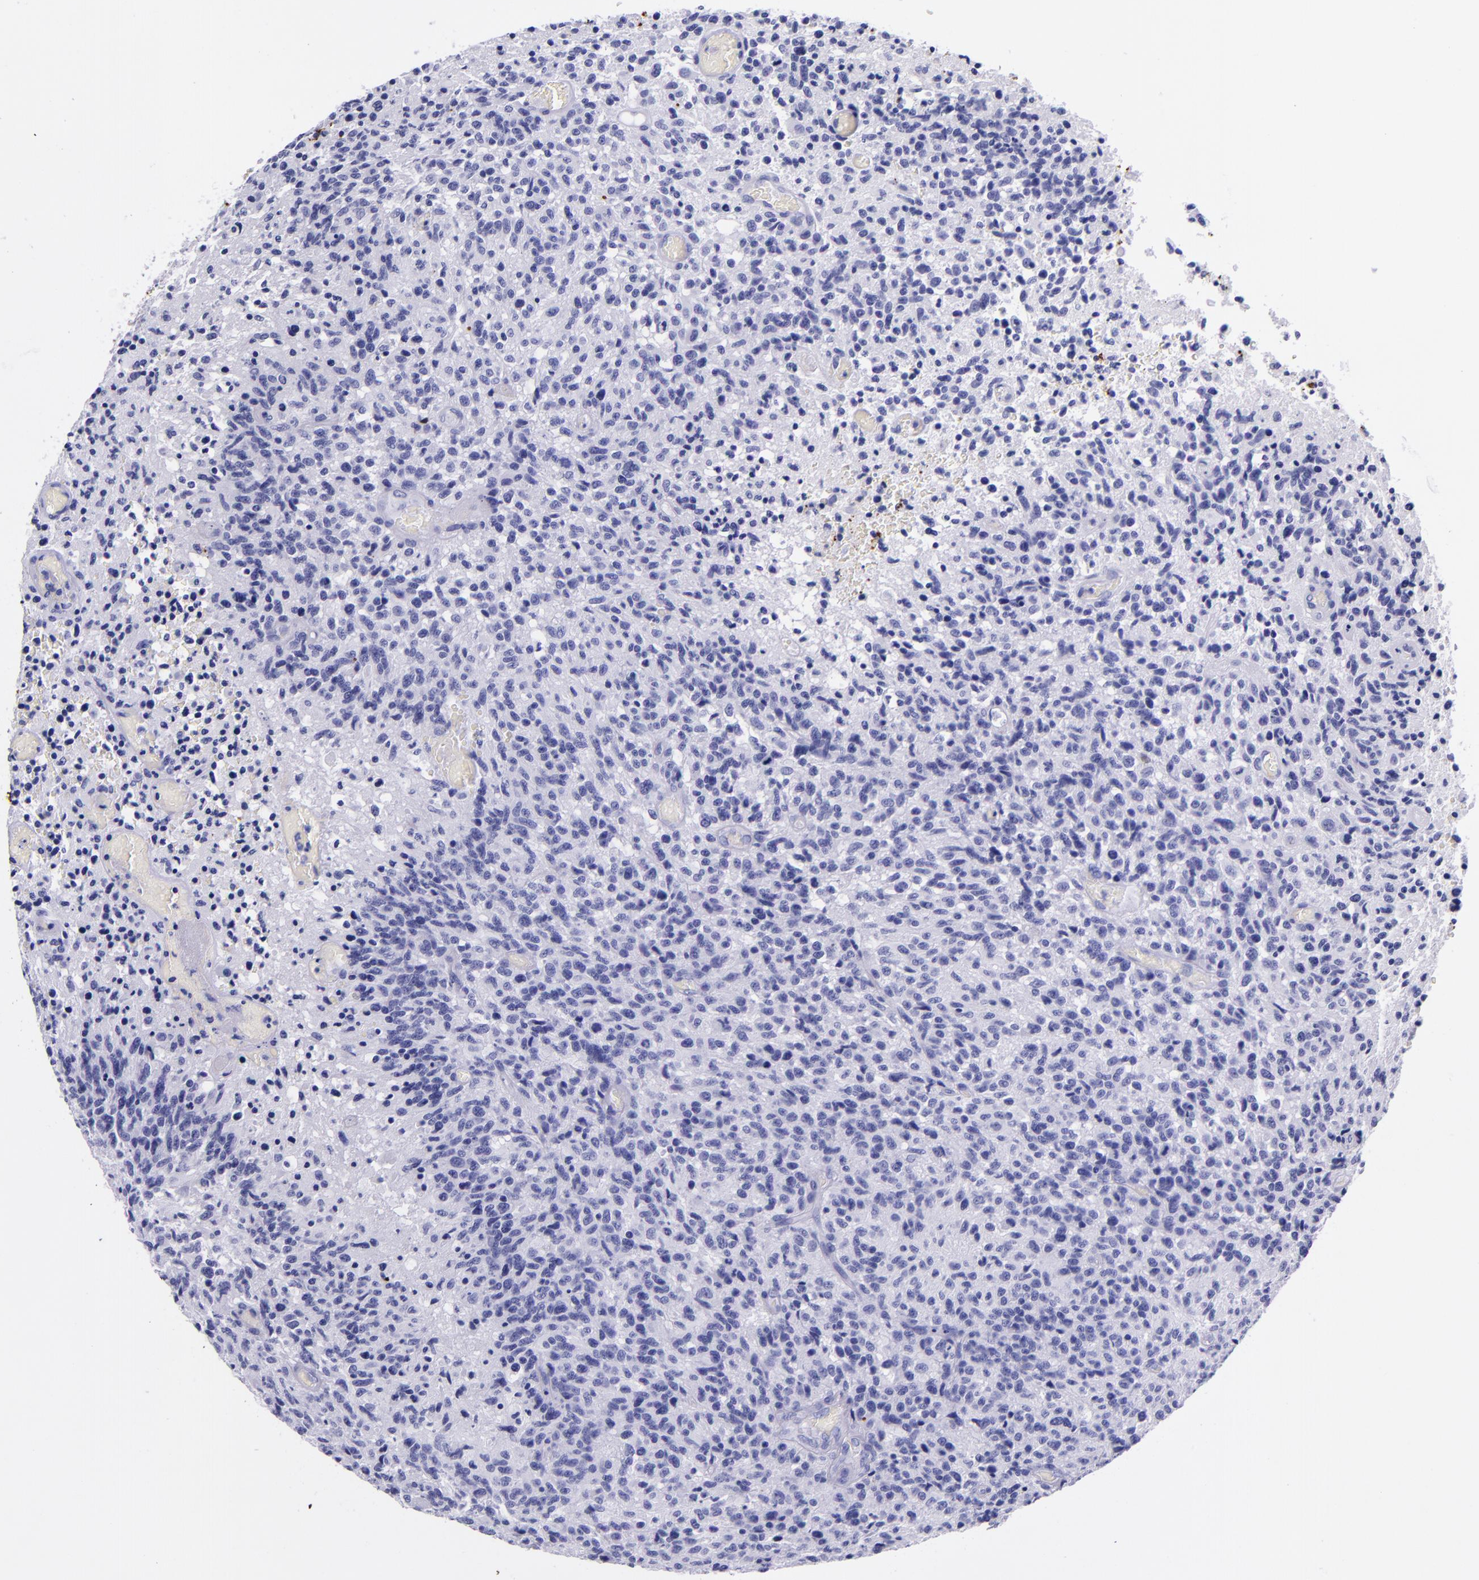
{"staining": {"intensity": "negative", "quantity": "none", "location": "none"}, "tissue": "glioma", "cell_type": "Tumor cells", "image_type": "cancer", "snomed": [{"axis": "morphology", "description": "Glioma, malignant, High grade"}, {"axis": "topography", "description": "Brain"}], "caption": "High magnification brightfield microscopy of high-grade glioma (malignant) stained with DAB (3,3'-diaminobenzidine) (brown) and counterstained with hematoxylin (blue): tumor cells show no significant expression. The staining was performed using DAB (3,3'-diaminobenzidine) to visualize the protein expression in brown, while the nuclei were stained in blue with hematoxylin (Magnification: 20x).", "gene": "MBP", "patient": {"sex": "male", "age": 36}}